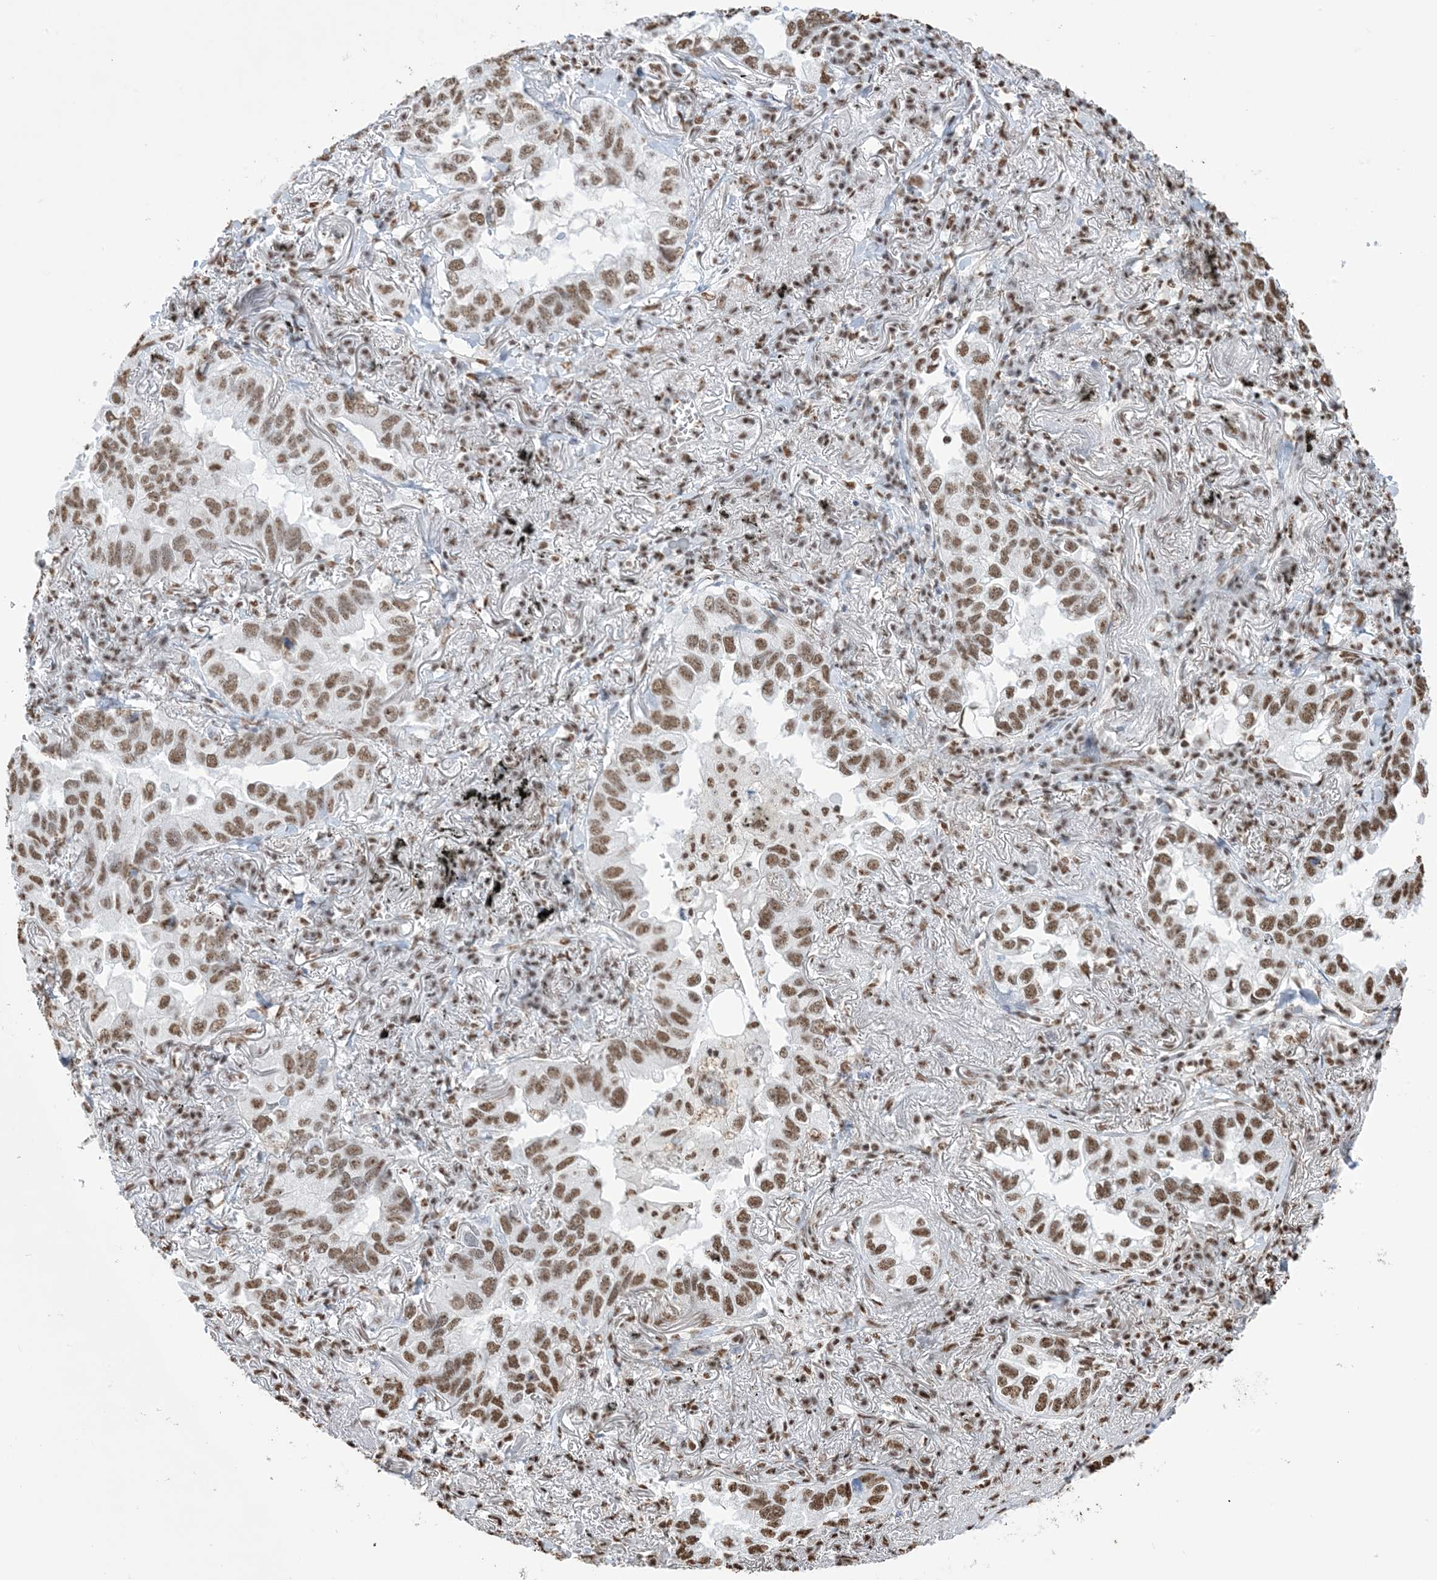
{"staining": {"intensity": "moderate", "quantity": ">75%", "location": "nuclear"}, "tissue": "lung cancer", "cell_type": "Tumor cells", "image_type": "cancer", "snomed": [{"axis": "morphology", "description": "Adenocarcinoma, NOS"}, {"axis": "topography", "description": "Lung"}], "caption": "Human lung adenocarcinoma stained for a protein (brown) demonstrates moderate nuclear positive positivity in approximately >75% of tumor cells.", "gene": "ZNF792", "patient": {"sex": "male", "age": 65}}